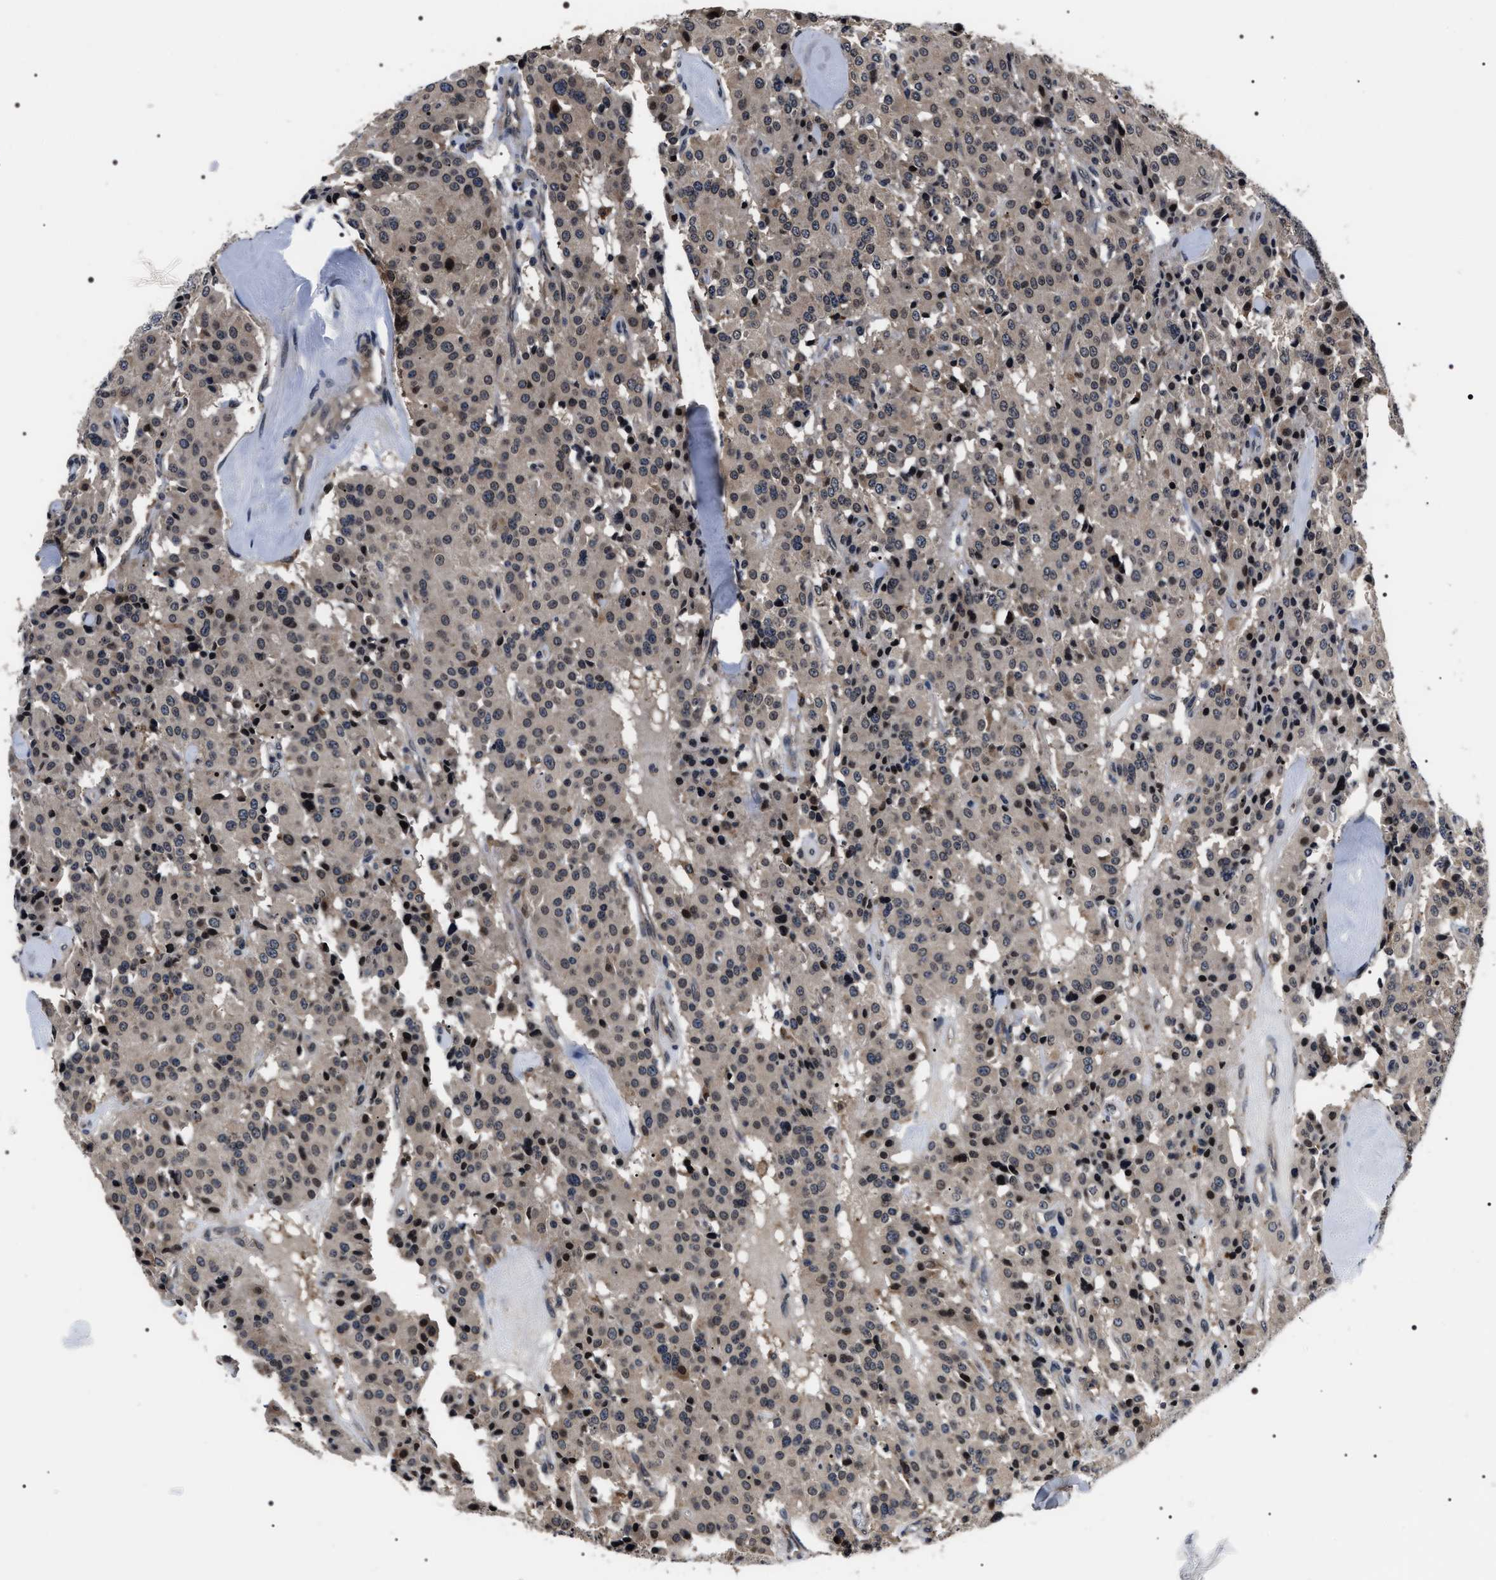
{"staining": {"intensity": "weak", "quantity": ">75%", "location": "cytoplasmic/membranous,nuclear"}, "tissue": "carcinoid", "cell_type": "Tumor cells", "image_type": "cancer", "snomed": [{"axis": "morphology", "description": "Carcinoid, malignant, NOS"}, {"axis": "topography", "description": "Lung"}], "caption": "High-magnification brightfield microscopy of carcinoid stained with DAB (brown) and counterstained with hematoxylin (blue). tumor cells exhibit weak cytoplasmic/membranous and nuclear staining is present in approximately>75% of cells. The protein is stained brown, and the nuclei are stained in blue (DAB IHC with brightfield microscopy, high magnification).", "gene": "SIPA1", "patient": {"sex": "male", "age": 30}}